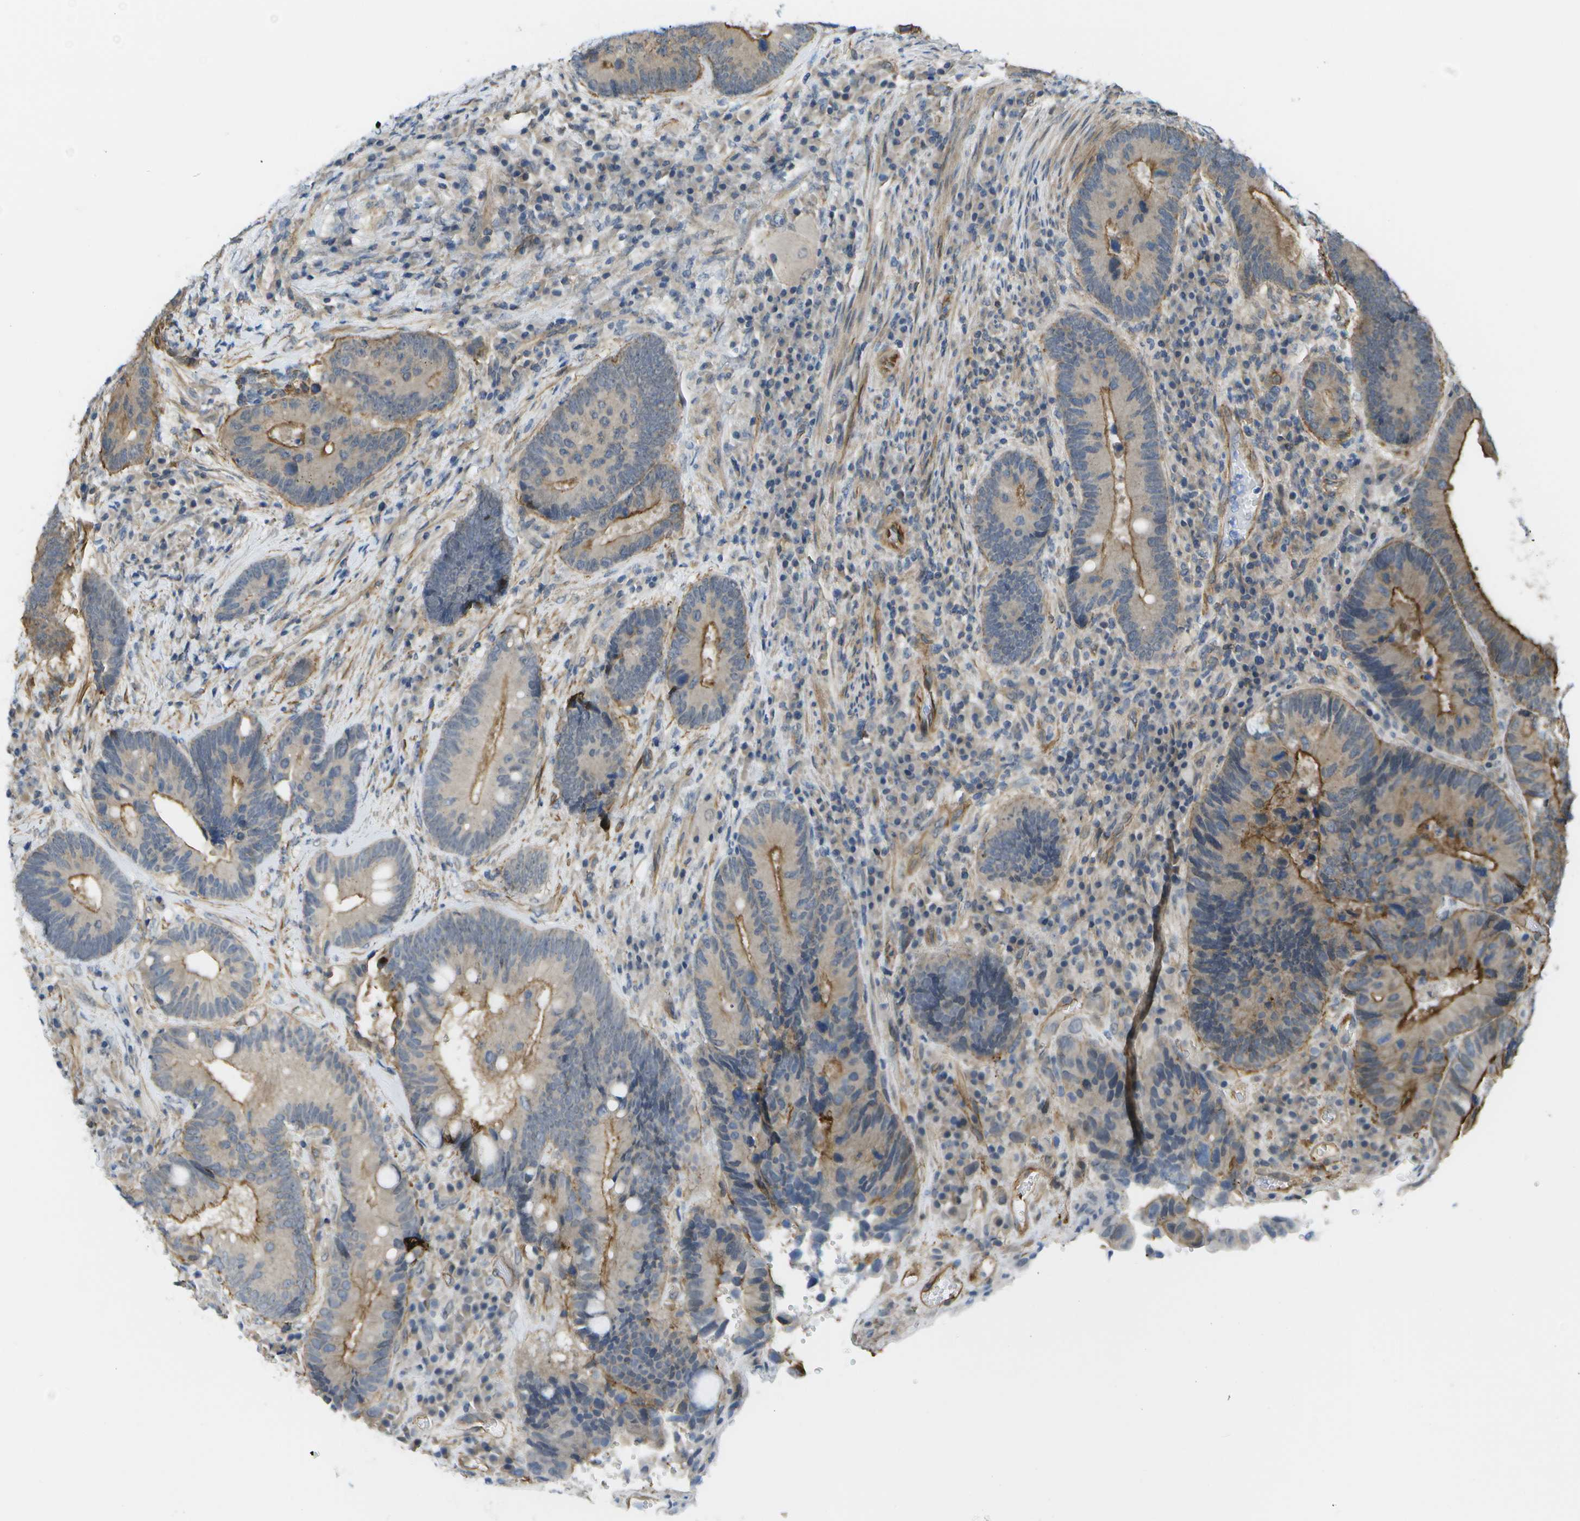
{"staining": {"intensity": "moderate", "quantity": "25%-75%", "location": "cytoplasmic/membranous"}, "tissue": "colorectal cancer", "cell_type": "Tumor cells", "image_type": "cancer", "snomed": [{"axis": "morphology", "description": "Adenocarcinoma, NOS"}, {"axis": "topography", "description": "Rectum"}], "caption": "Brown immunohistochemical staining in human colorectal cancer demonstrates moderate cytoplasmic/membranous staining in approximately 25%-75% of tumor cells.", "gene": "KIAA0040", "patient": {"sex": "female", "age": 89}}